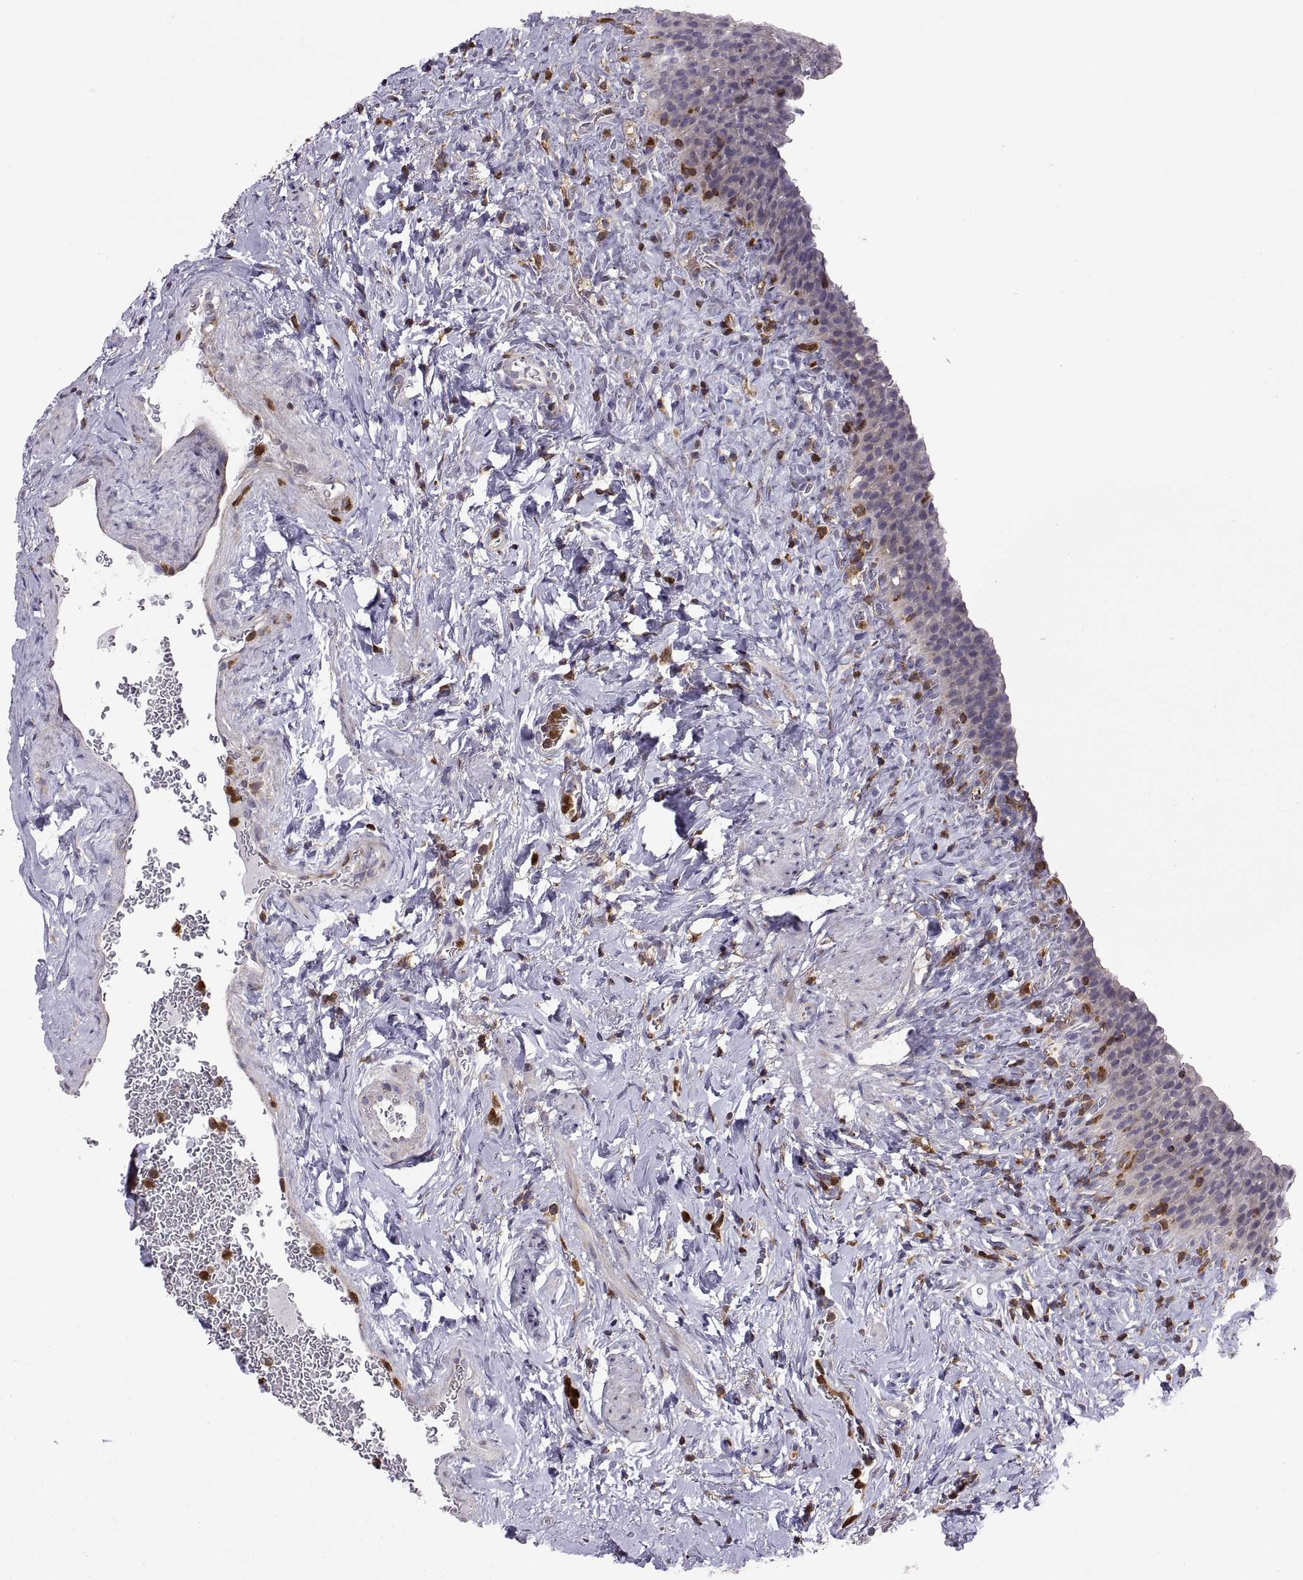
{"staining": {"intensity": "negative", "quantity": "none", "location": "none"}, "tissue": "urinary bladder", "cell_type": "Urothelial cells", "image_type": "normal", "snomed": [{"axis": "morphology", "description": "Normal tissue, NOS"}, {"axis": "topography", "description": "Urinary bladder"}], "caption": "A high-resolution photomicrograph shows immunohistochemistry (IHC) staining of normal urinary bladder, which shows no significant positivity in urothelial cells.", "gene": "ACAP1", "patient": {"sex": "male", "age": 76}}